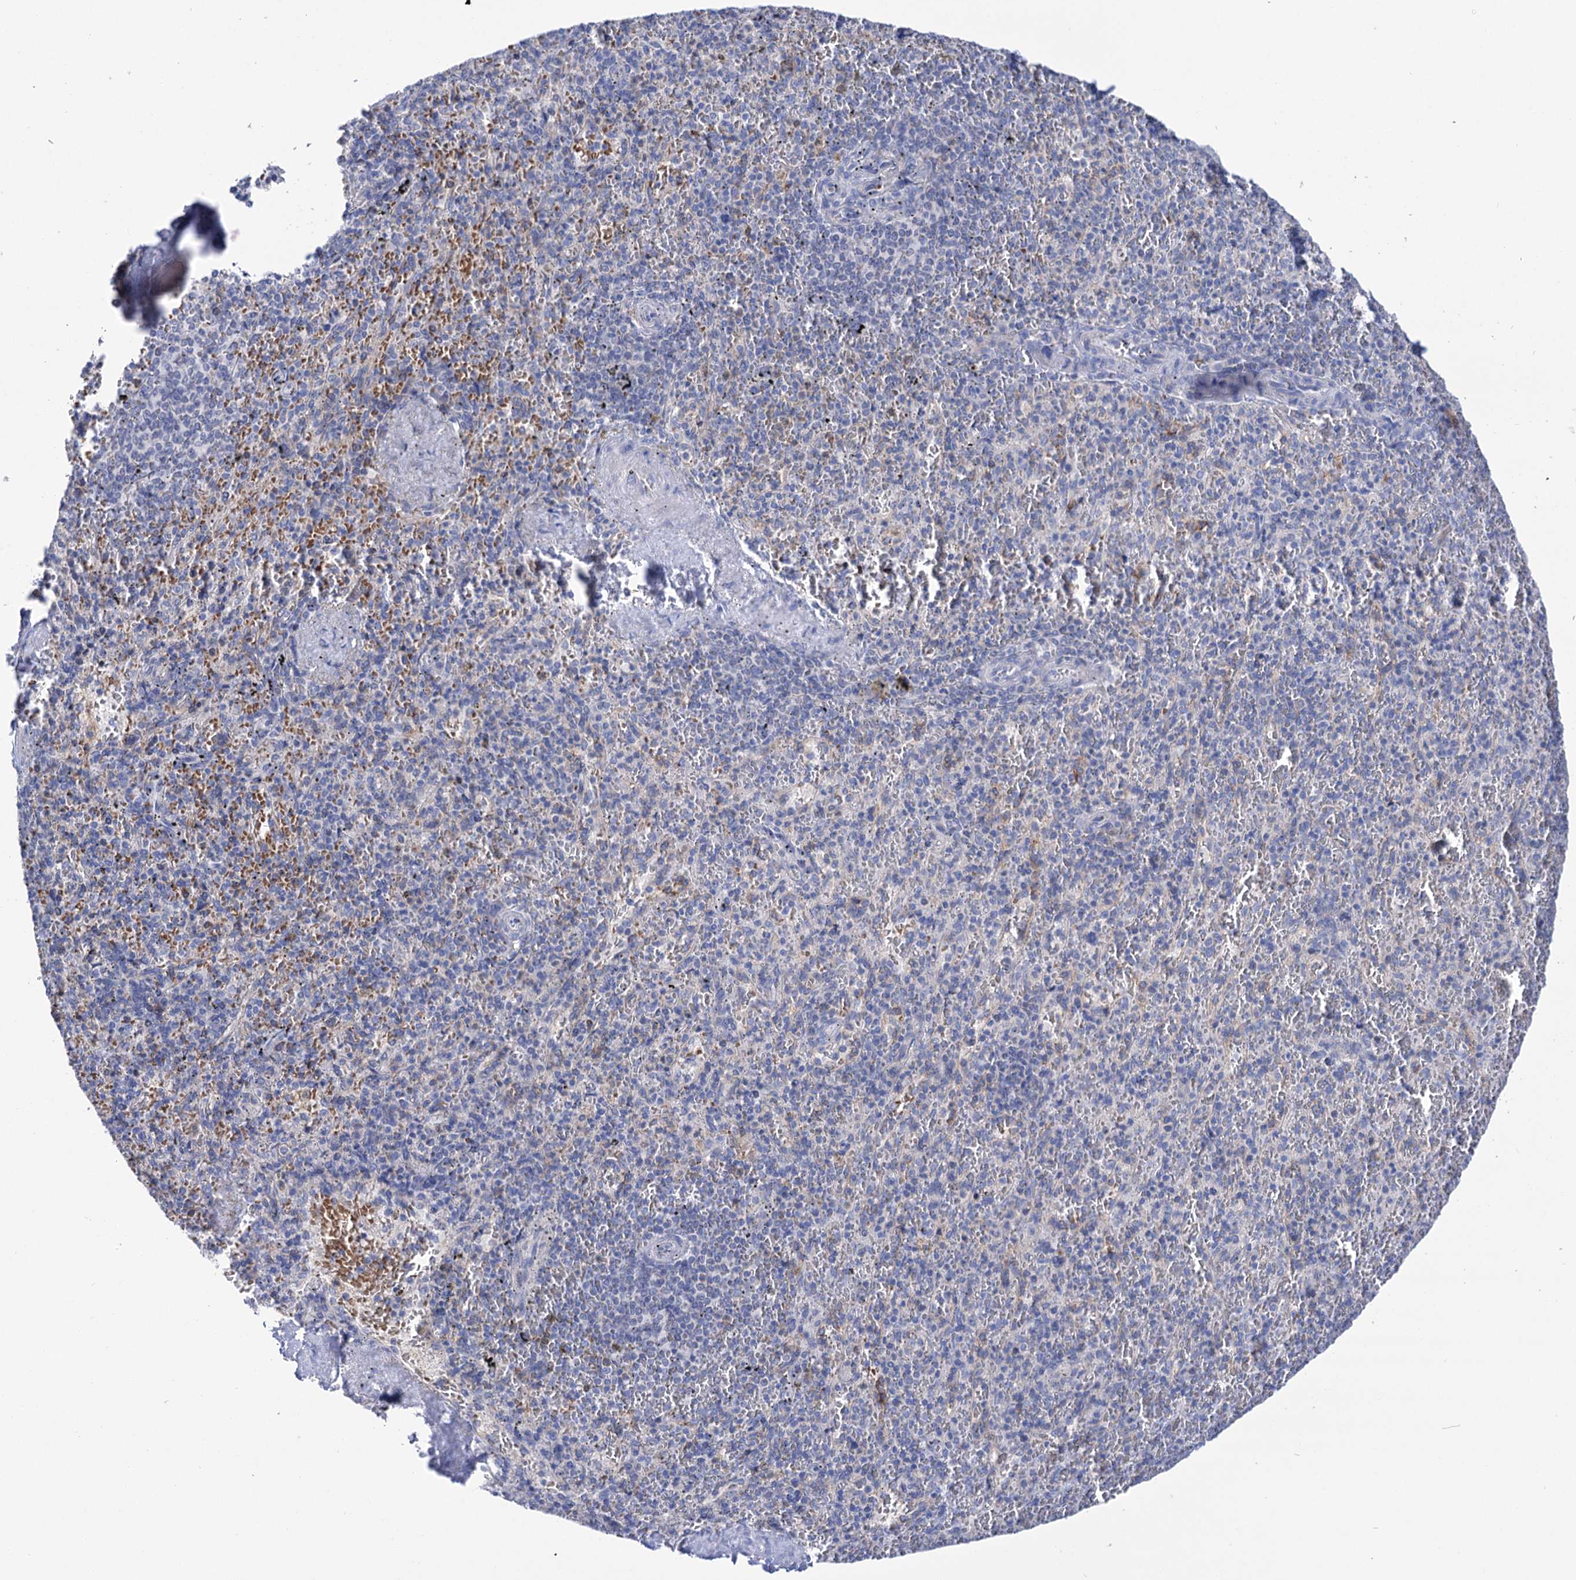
{"staining": {"intensity": "negative", "quantity": "none", "location": "none"}, "tissue": "spleen", "cell_type": "Cells in red pulp", "image_type": "normal", "snomed": [{"axis": "morphology", "description": "Normal tissue, NOS"}, {"axis": "topography", "description": "Spleen"}], "caption": "An image of human spleen is negative for staining in cells in red pulp. (DAB (3,3'-diaminobenzidine) immunohistochemistry (IHC) with hematoxylin counter stain).", "gene": "YARS2", "patient": {"sex": "male", "age": 82}}